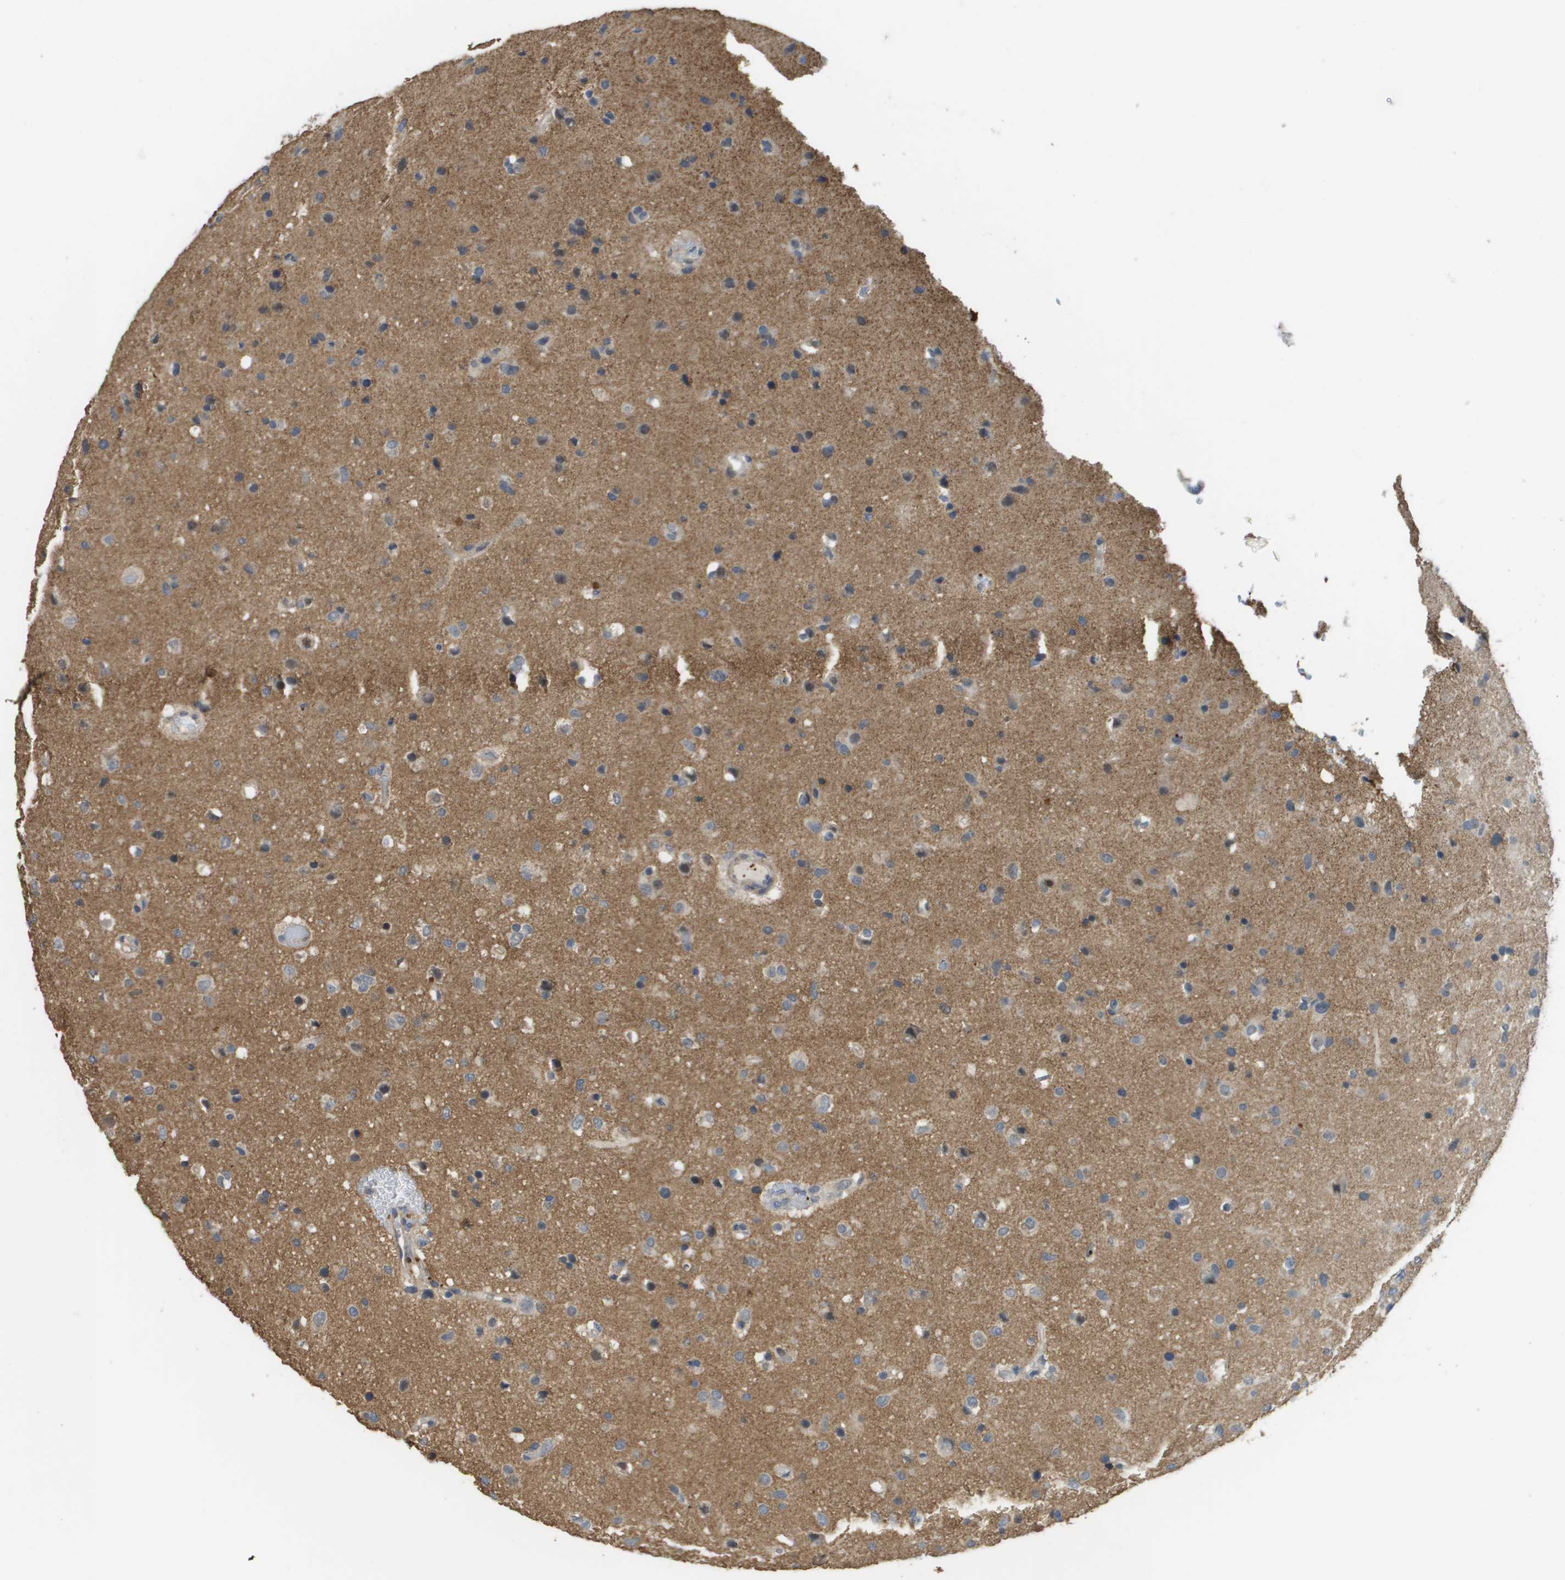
{"staining": {"intensity": "negative", "quantity": "none", "location": "none"}, "tissue": "glioma", "cell_type": "Tumor cells", "image_type": "cancer", "snomed": [{"axis": "morphology", "description": "Glioma, malignant, Low grade"}, {"axis": "topography", "description": "Brain"}], "caption": "IHC histopathology image of neoplastic tissue: human glioma stained with DAB (3,3'-diaminobenzidine) displays no significant protein expression in tumor cells.", "gene": "RAB27B", "patient": {"sex": "male", "age": 77}}